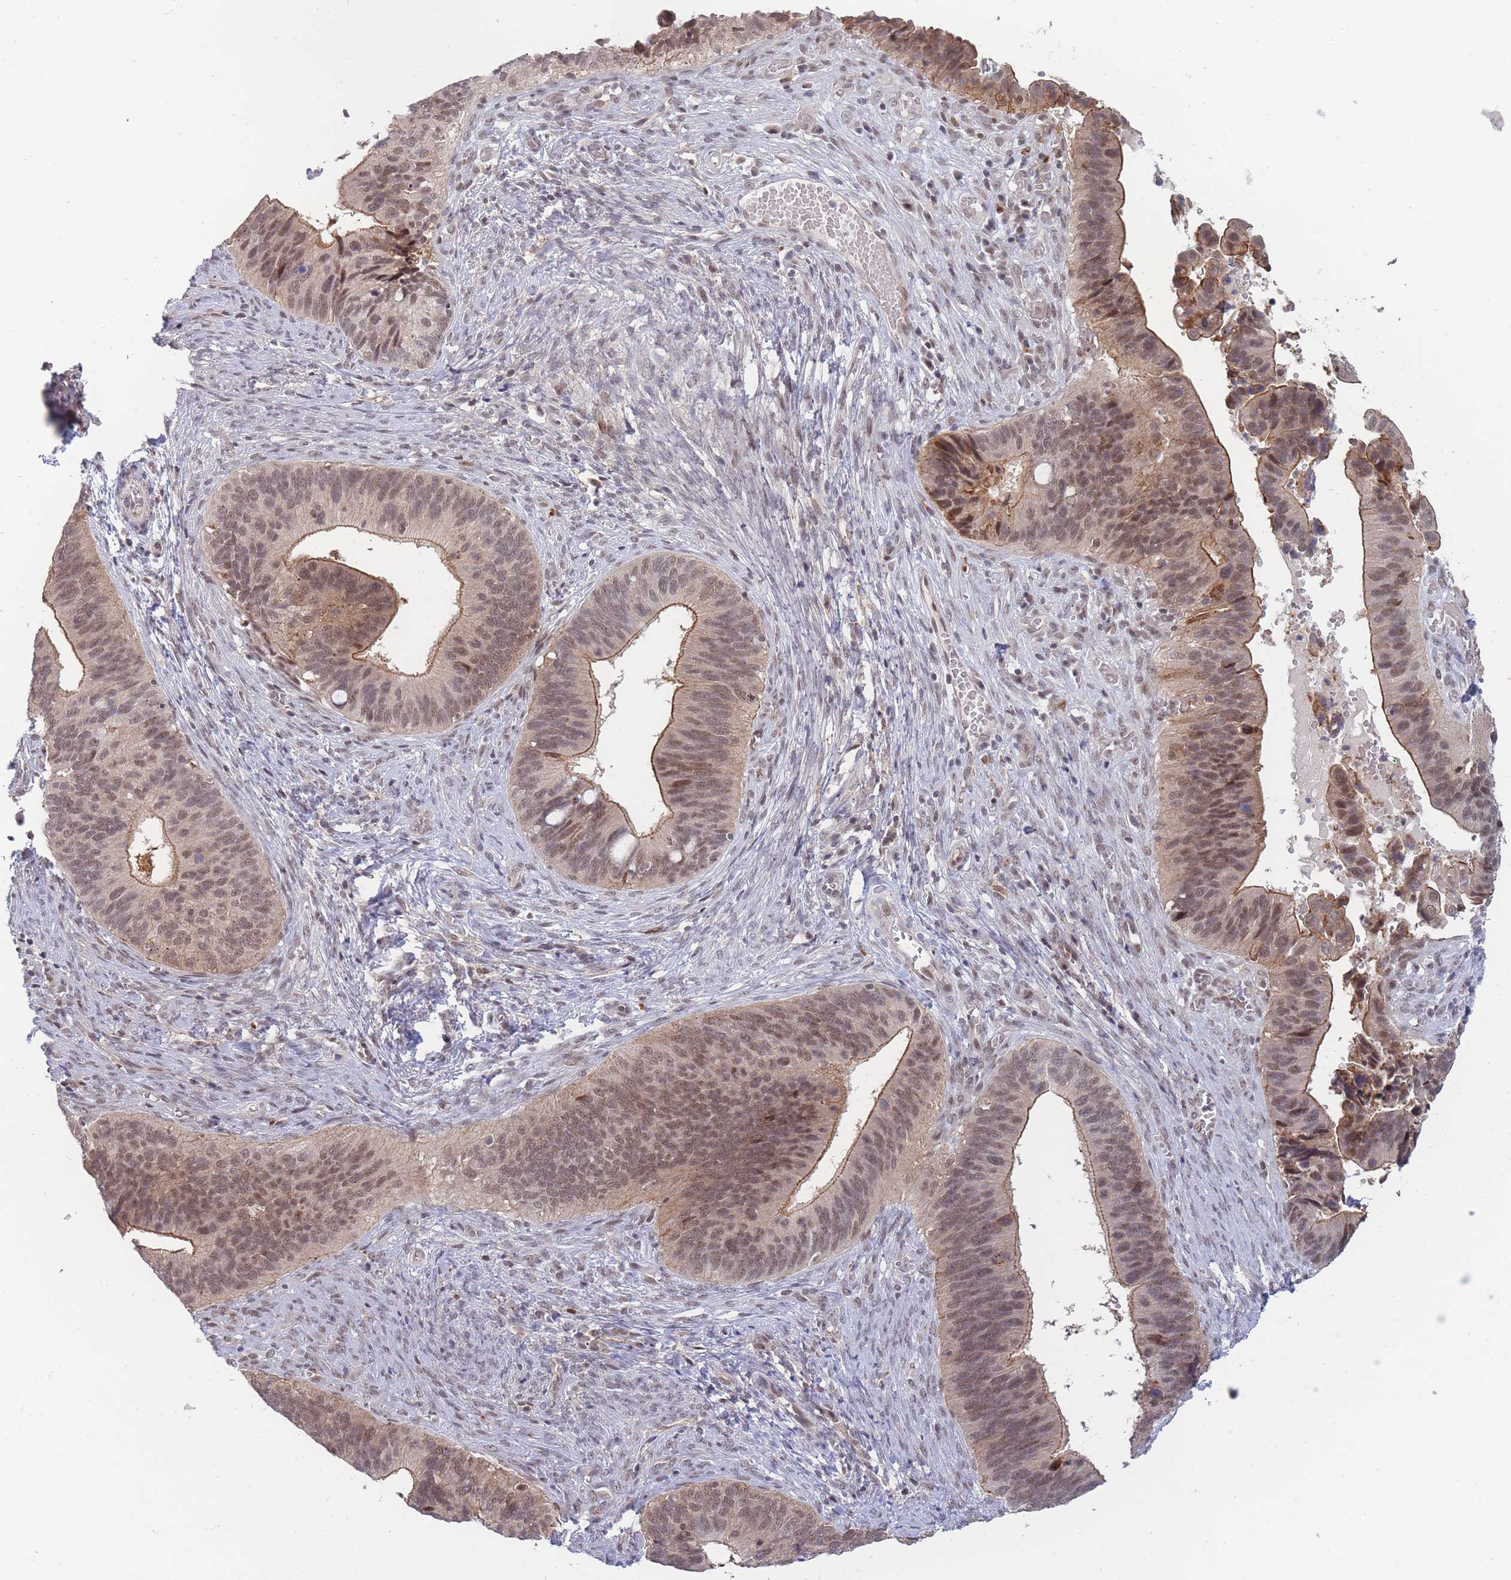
{"staining": {"intensity": "strong", "quantity": "25%-75%", "location": "cytoplasmic/membranous,nuclear"}, "tissue": "cervical cancer", "cell_type": "Tumor cells", "image_type": "cancer", "snomed": [{"axis": "morphology", "description": "Adenocarcinoma, NOS"}, {"axis": "topography", "description": "Cervix"}], "caption": "A brown stain labels strong cytoplasmic/membranous and nuclear staining of a protein in adenocarcinoma (cervical) tumor cells. (Brightfield microscopy of DAB IHC at high magnification).", "gene": "BOD1L1", "patient": {"sex": "female", "age": 42}}